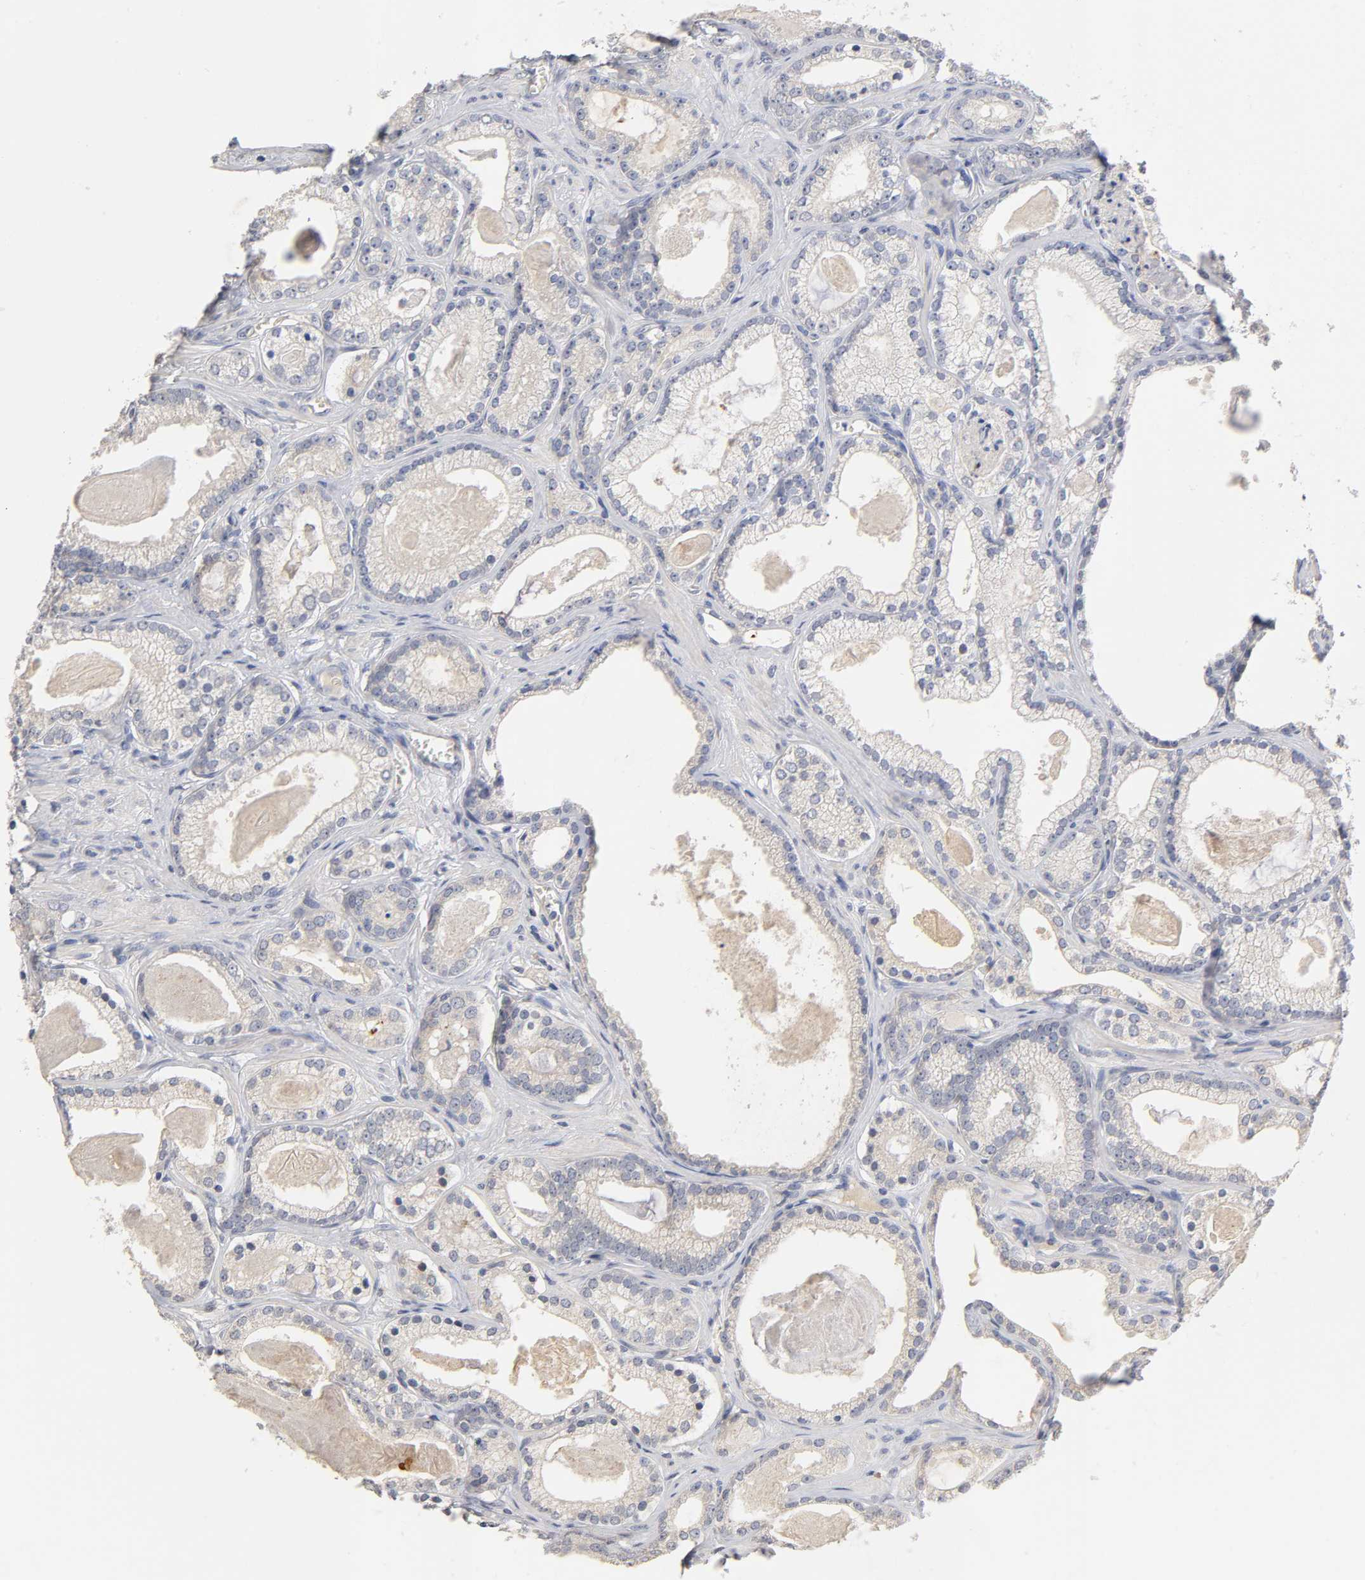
{"staining": {"intensity": "negative", "quantity": "none", "location": "none"}, "tissue": "prostate cancer", "cell_type": "Tumor cells", "image_type": "cancer", "snomed": [{"axis": "morphology", "description": "Adenocarcinoma, Low grade"}, {"axis": "topography", "description": "Prostate"}], "caption": "Tumor cells show no significant expression in prostate adenocarcinoma (low-grade).", "gene": "OVOL1", "patient": {"sex": "male", "age": 59}}